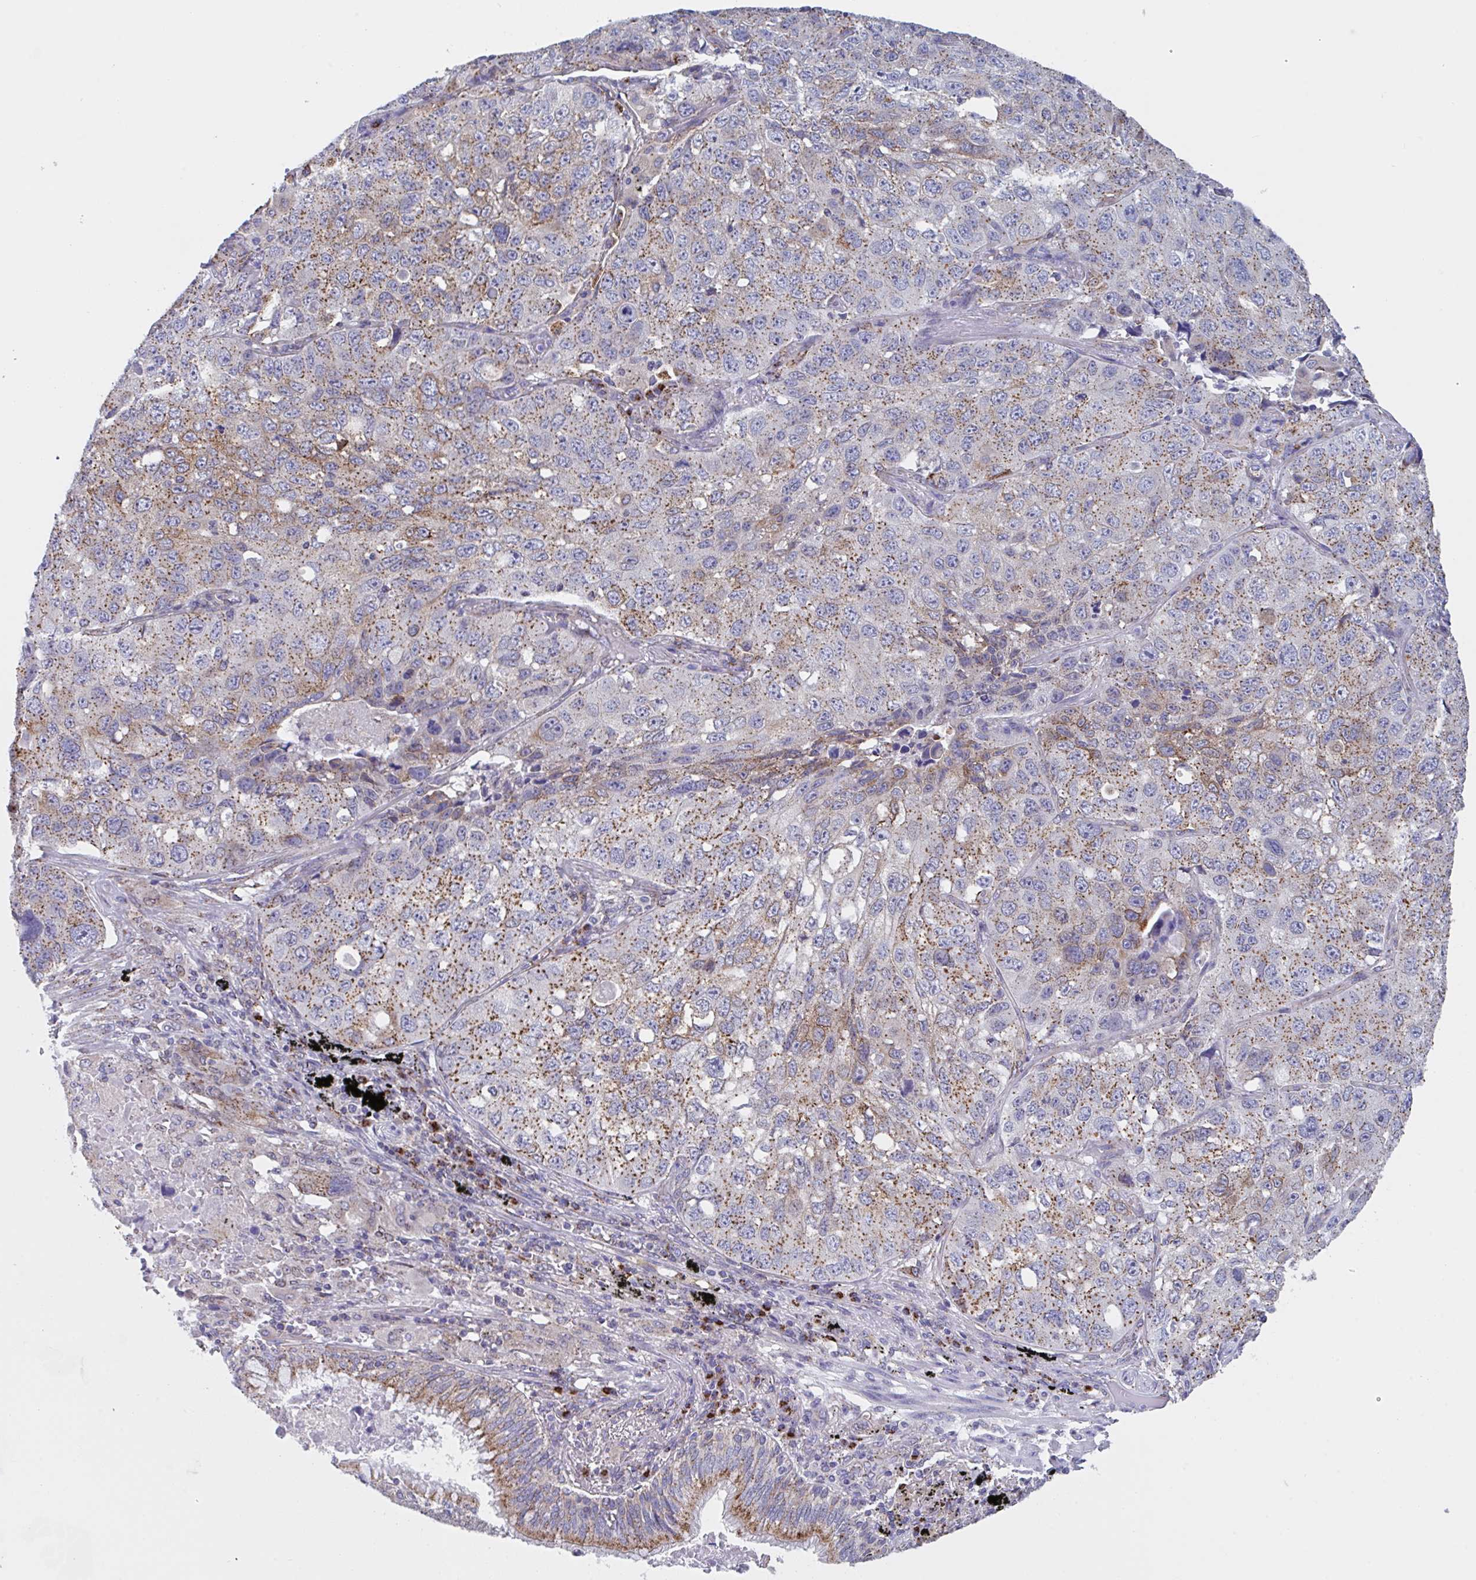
{"staining": {"intensity": "moderate", "quantity": ">75%", "location": "cytoplasmic/membranous"}, "tissue": "lung cancer", "cell_type": "Tumor cells", "image_type": "cancer", "snomed": [{"axis": "morphology", "description": "Squamous cell carcinoma, NOS"}, {"axis": "topography", "description": "Lung"}], "caption": "Immunohistochemistry (IHC) of human lung cancer exhibits medium levels of moderate cytoplasmic/membranous expression in about >75% of tumor cells.", "gene": "PROSER3", "patient": {"sex": "male", "age": 60}}